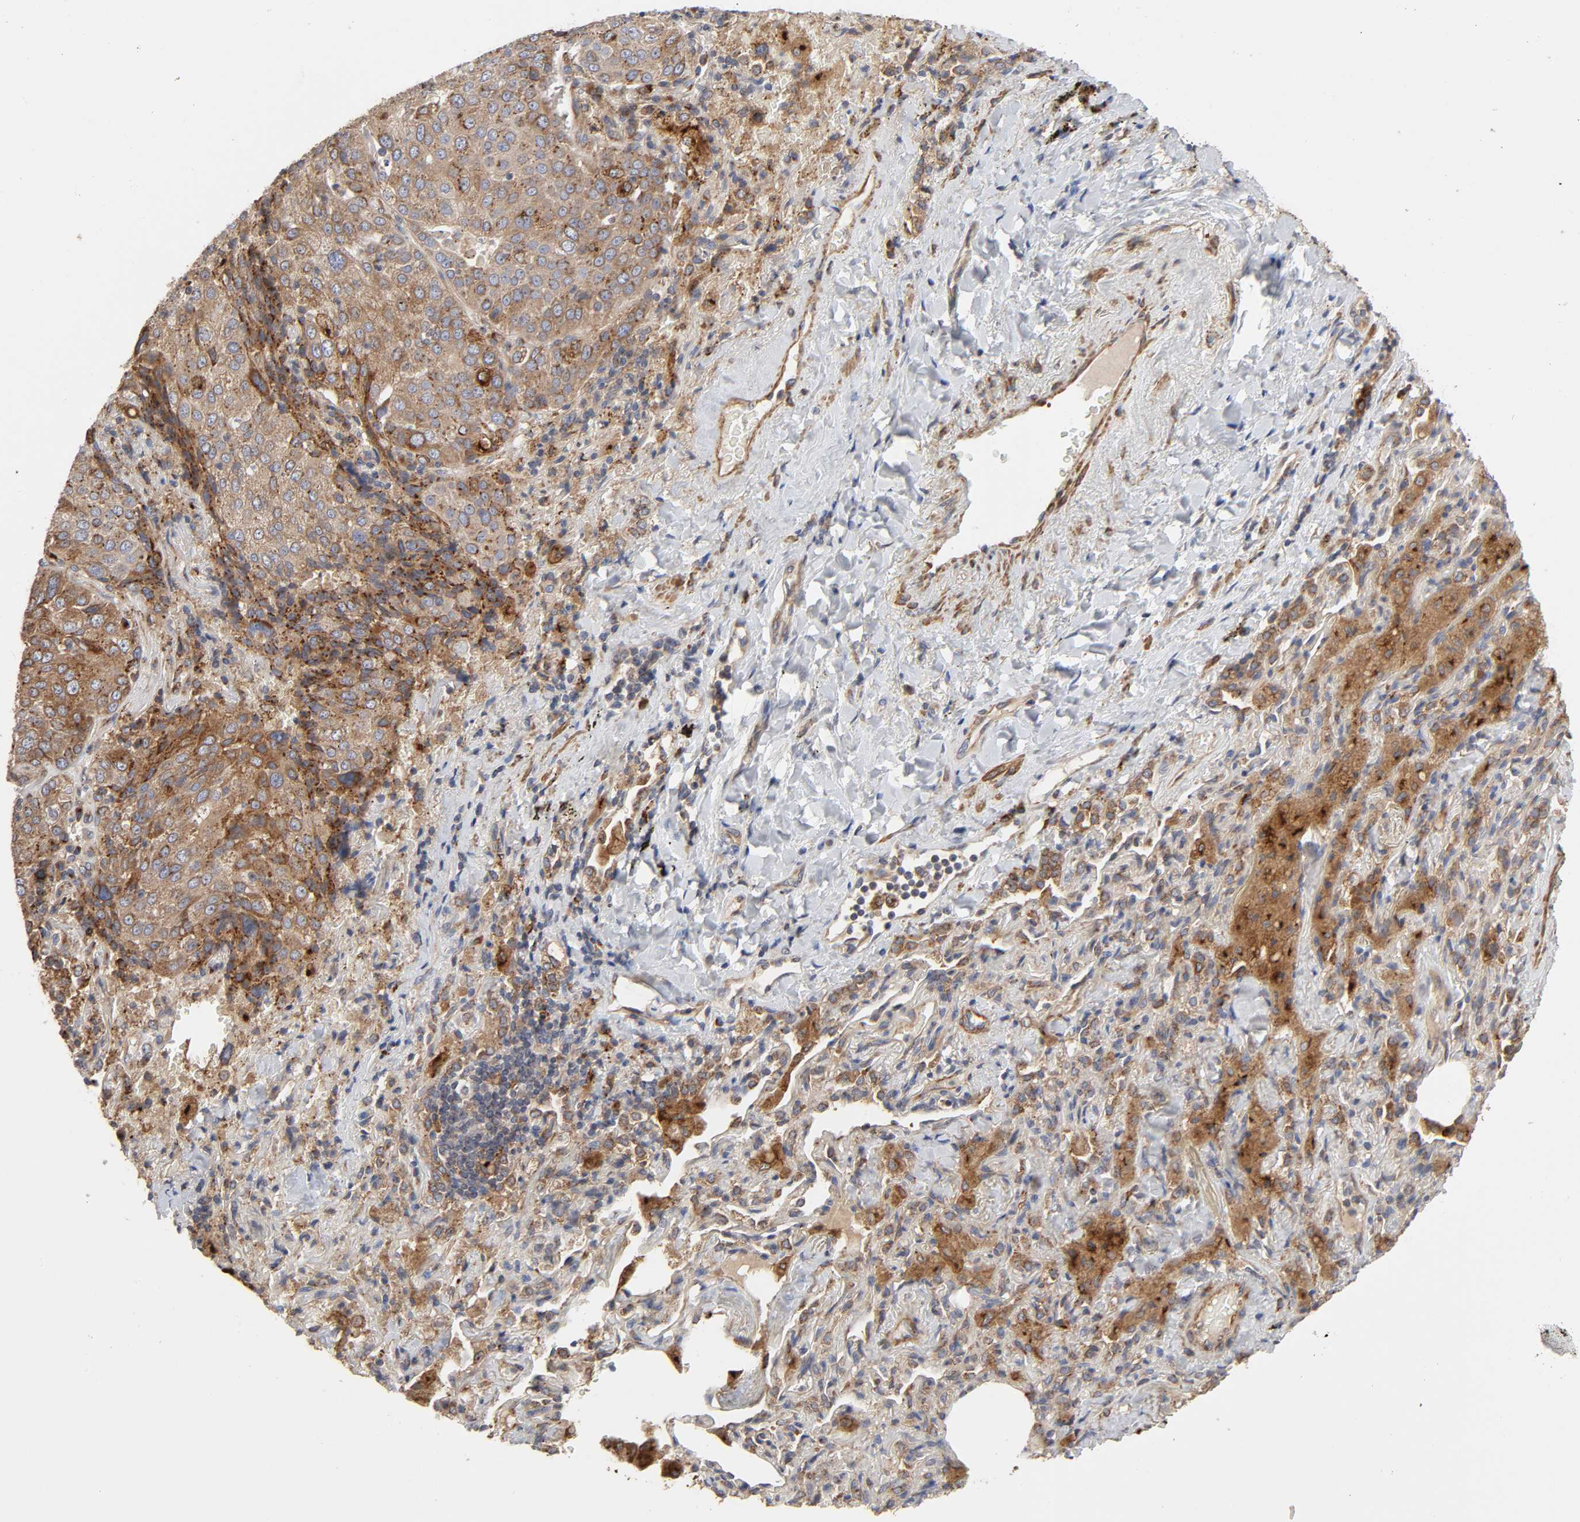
{"staining": {"intensity": "moderate", "quantity": ">75%", "location": "cytoplasmic/membranous"}, "tissue": "lung cancer", "cell_type": "Tumor cells", "image_type": "cancer", "snomed": [{"axis": "morphology", "description": "Squamous cell carcinoma, NOS"}, {"axis": "topography", "description": "Lung"}], "caption": "Human lung squamous cell carcinoma stained with a brown dye exhibits moderate cytoplasmic/membranous positive staining in about >75% of tumor cells.", "gene": "GNPTG", "patient": {"sex": "male", "age": 54}}